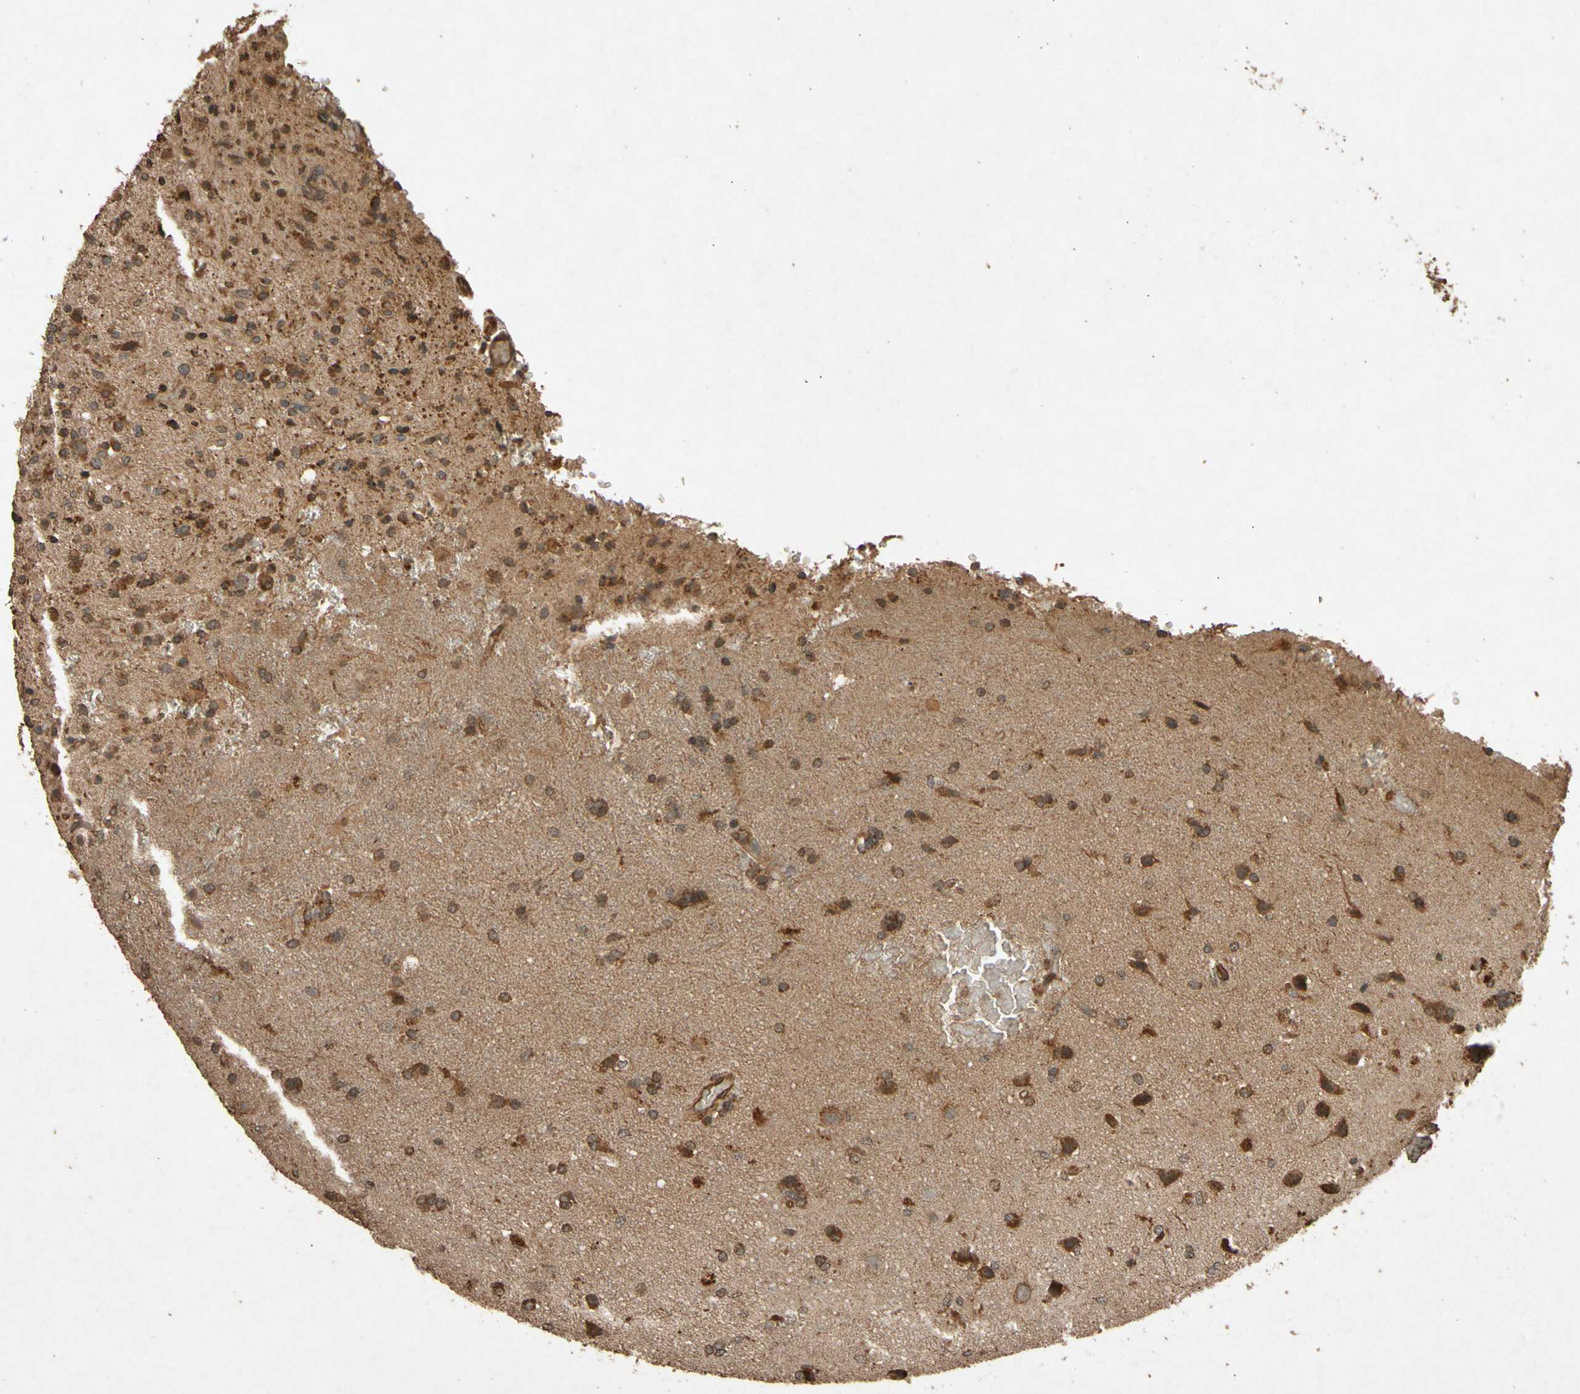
{"staining": {"intensity": "moderate", "quantity": ">75%", "location": "cytoplasmic/membranous"}, "tissue": "glioma", "cell_type": "Tumor cells", "image_type": "cancer", "snomed": [{"axis": "morphology", "description": "Glioma, malignant, High grade"}, {"axis": "topography", "description": "Brain"}], "caption": "Immunohistochemistry (IHC) staining of glioma, which displays medium levels of moderate cytoplasmic/membranous expression in about >75% of tumor cells indicating moderate cytoplasmic/membranous protein staining. The staining was performed using DAB (brown) for protein detection and nuclei were counterstained in hematoxylin (blue).", "gene": "TXN2", "patient": {"sex": "male", "age": 71}}